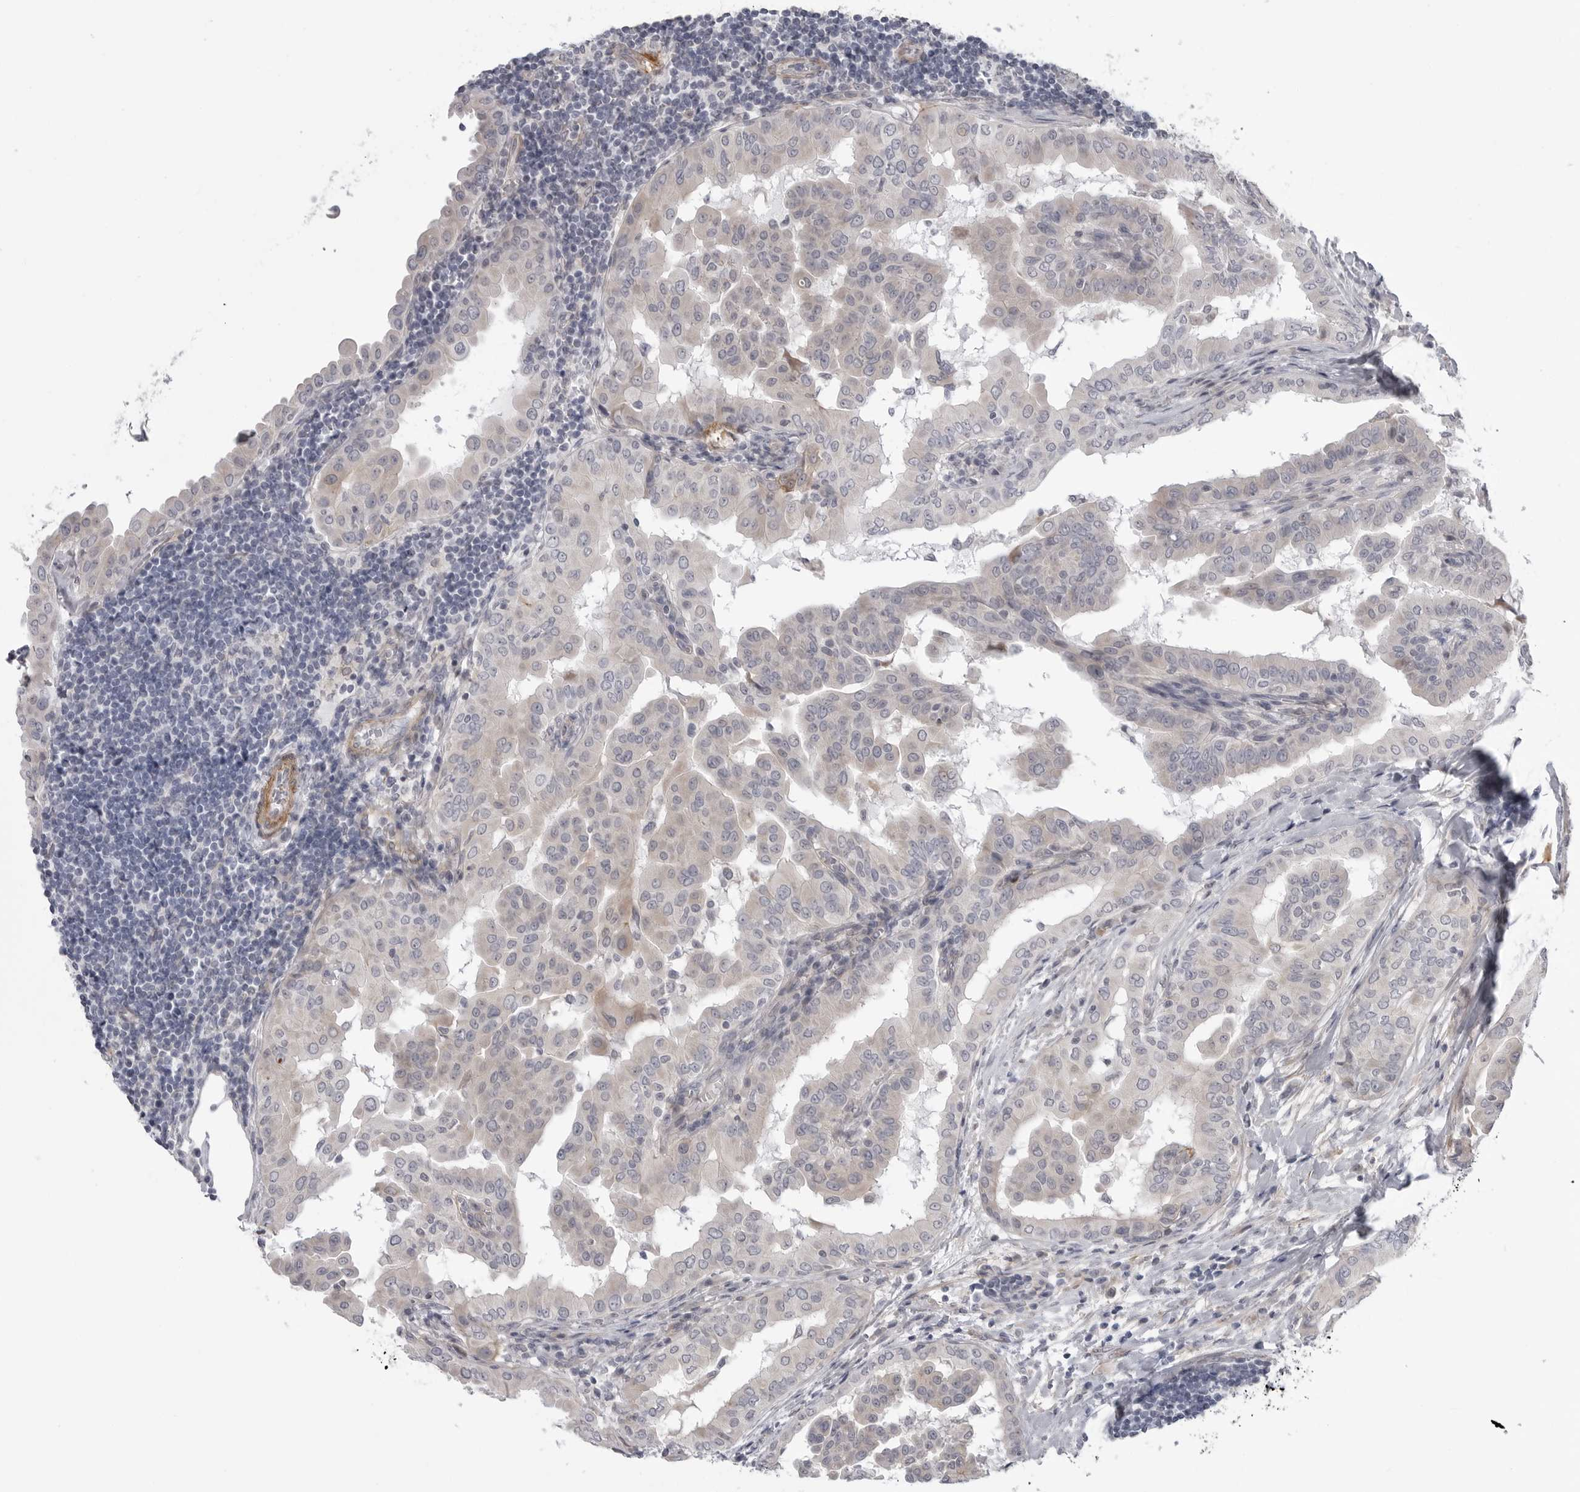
{"staining": {"intensity": "negative", "quantity": "none", "location": "none"}, "tissue": "thyroid cancer", "cell_type": "Tumor cells", "image_type": "cancer", "snomed": [{"axis": "morphology", "description": "Papillary adenocarcinoma, NOS"}, {"axis": "topography", "description": "Thyroid gland"}], "caption": "High power microscopy histopathology image of an immunohistochemistry histopathology image of thyroid cancer (papillary adenocarcinoma), revealing no significant expression in tumor cells.", "gene": "SCP2", "patient": {"sex": "male", "age": 33}}